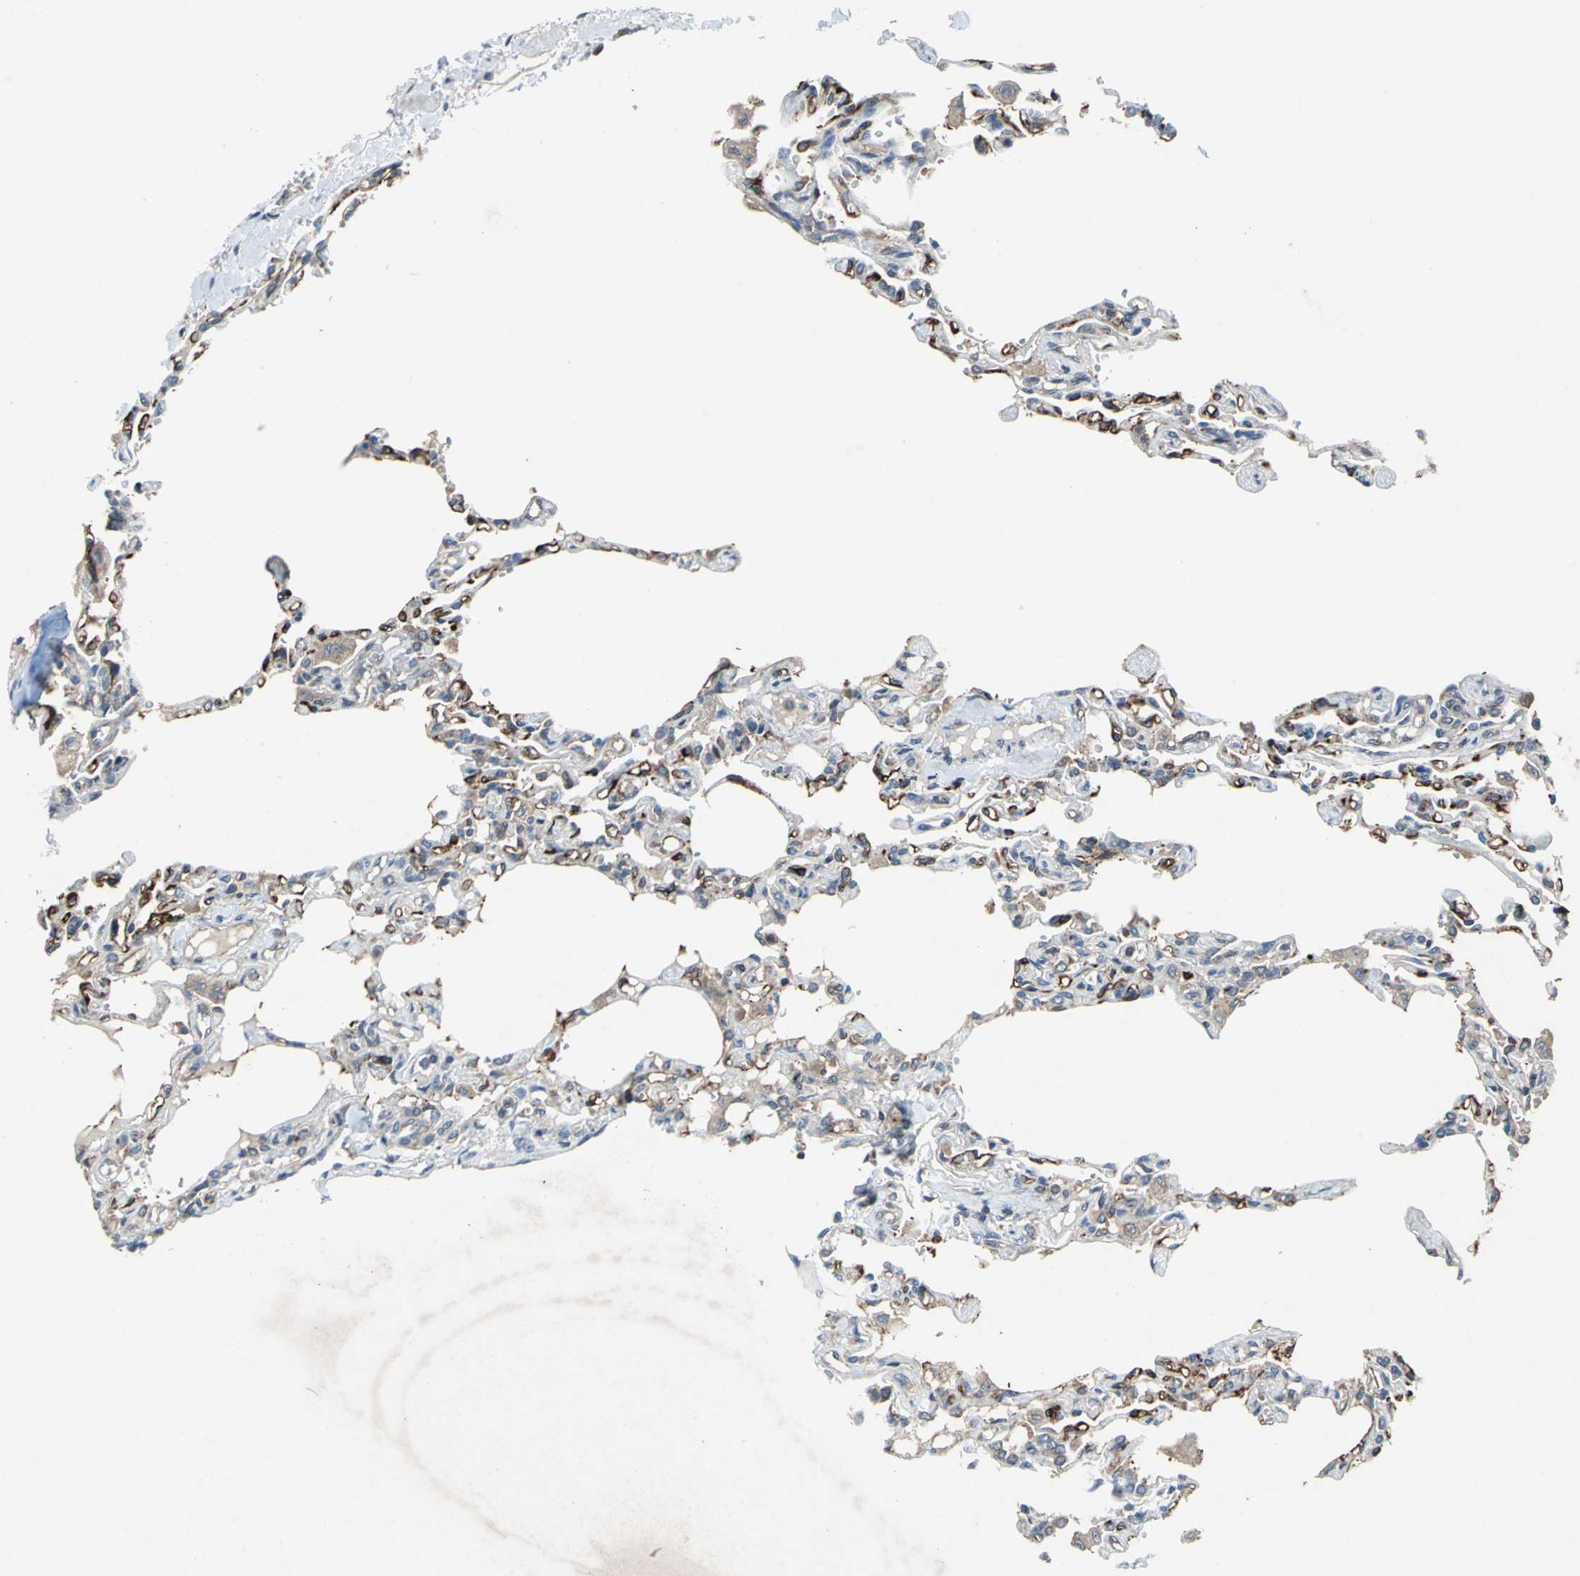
{"staining": {"intensity": "weak", "quantity": "25%-75%", "location": "cytoplasmic/membranous"}, "tissue": "lung", "cell_type": "Alveolar cells", "image_type": "normal", "snomed": [{"axis": "morphology", "description": "Normal tissue, NOS"}, {"axis": "topography", "description": "Lung"}], "caption": "Protein analysis of normal lung demonstrates weak cytoplasmic/membranous positivity in approximately 25%-75% of alveolar cells.", "gene": "EMCN", "patient": {"sex": "male", "age": 21}}